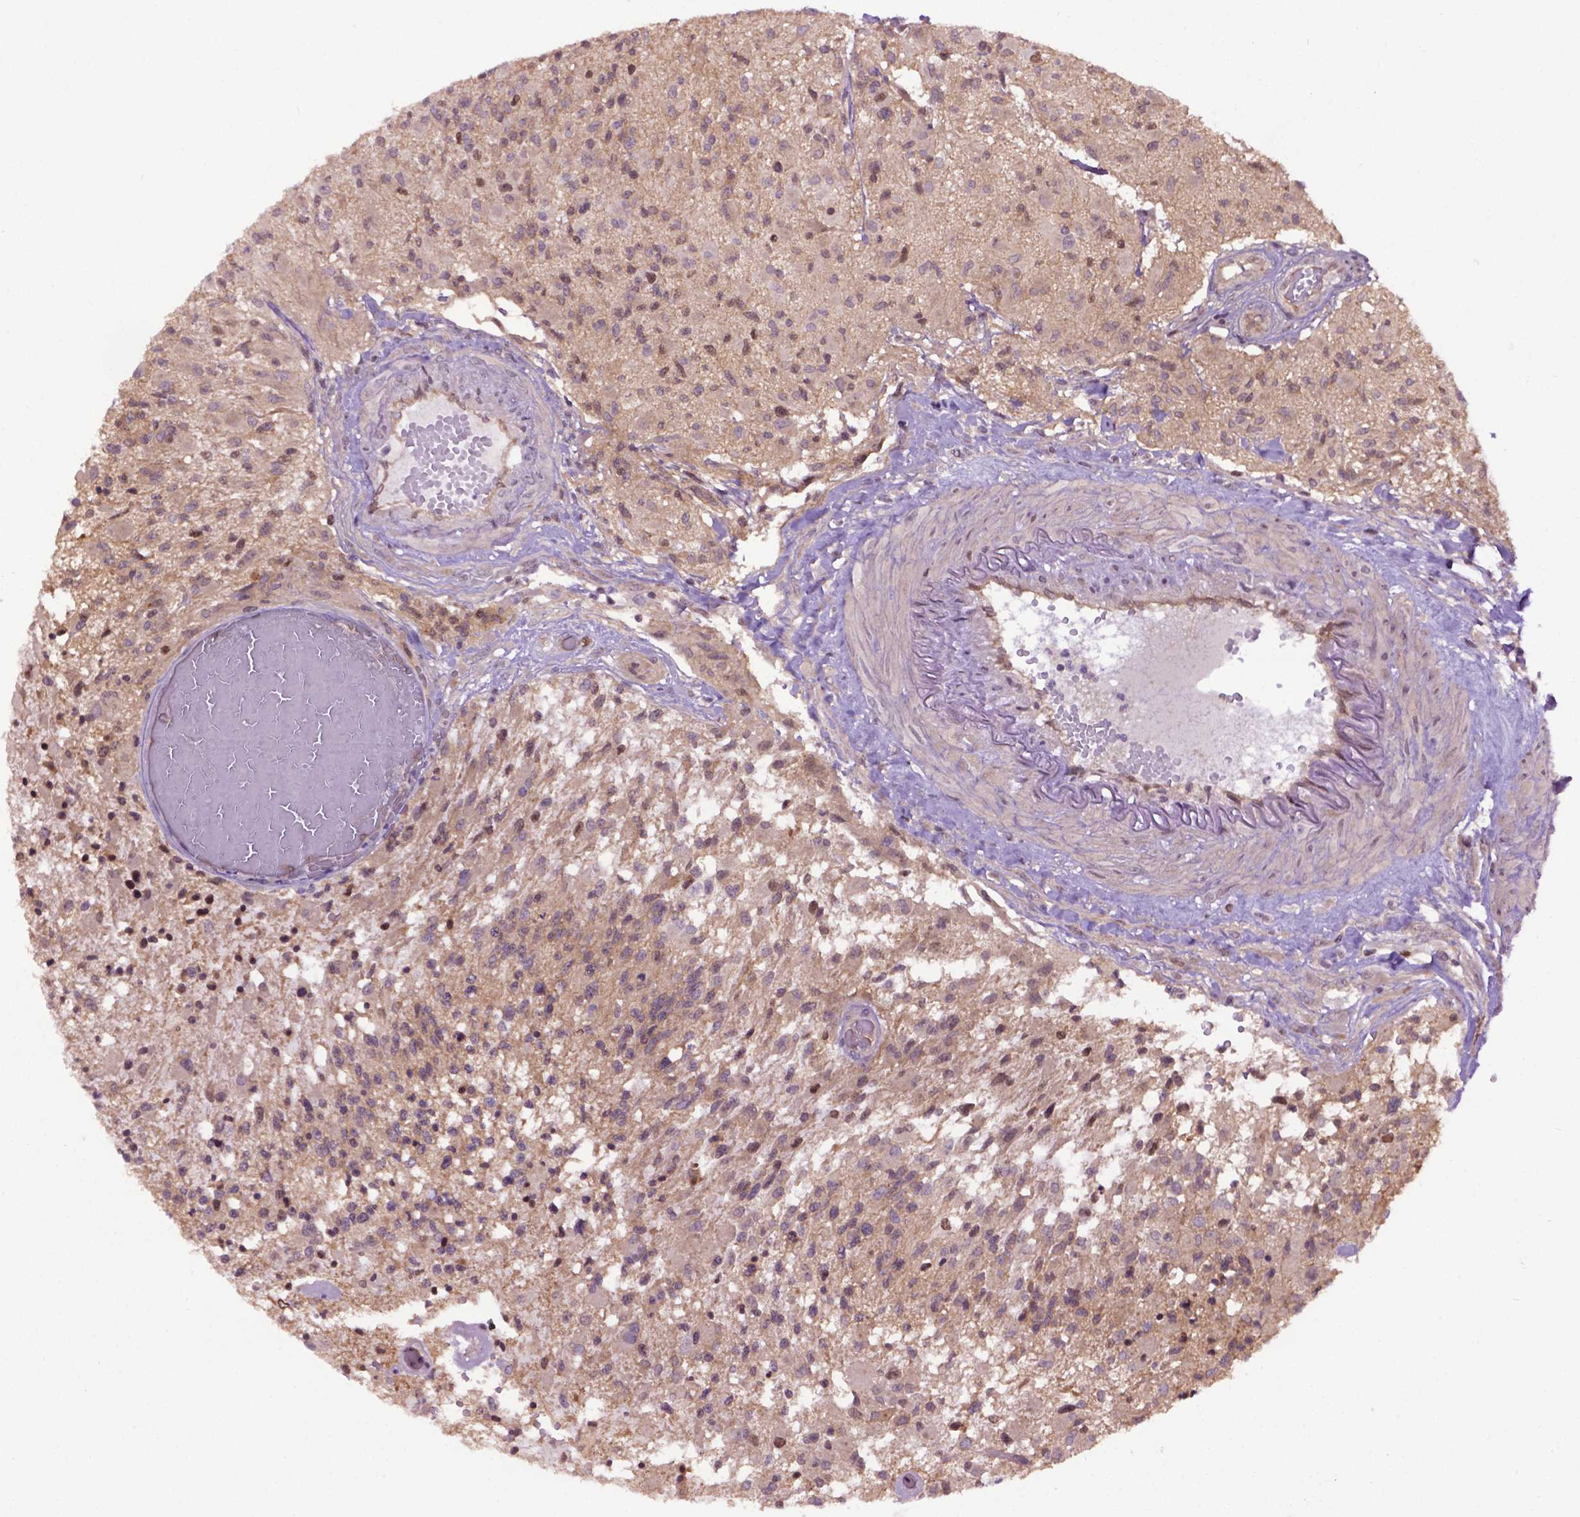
{"staining": {"intensity": "weak", "quantity": "25%-75%", "location": "cytoplasmic/membranous"}, "tissue": "glioma", "cell_type": "Tumor cells", "image_type": "cancer", "snomed": [{"axis": "morphology", "description": "Glioma, malignant, High grade"}, {"axis": "topography", "description": "Brain"}], "caption": "Tumor cells demonstrate low levels of weak cytoplasmic/membranous positivity in about 25%-75% of cells in human glioma.", "gene": "WDR48", "patient": {"sex": "female", "age": 63}}